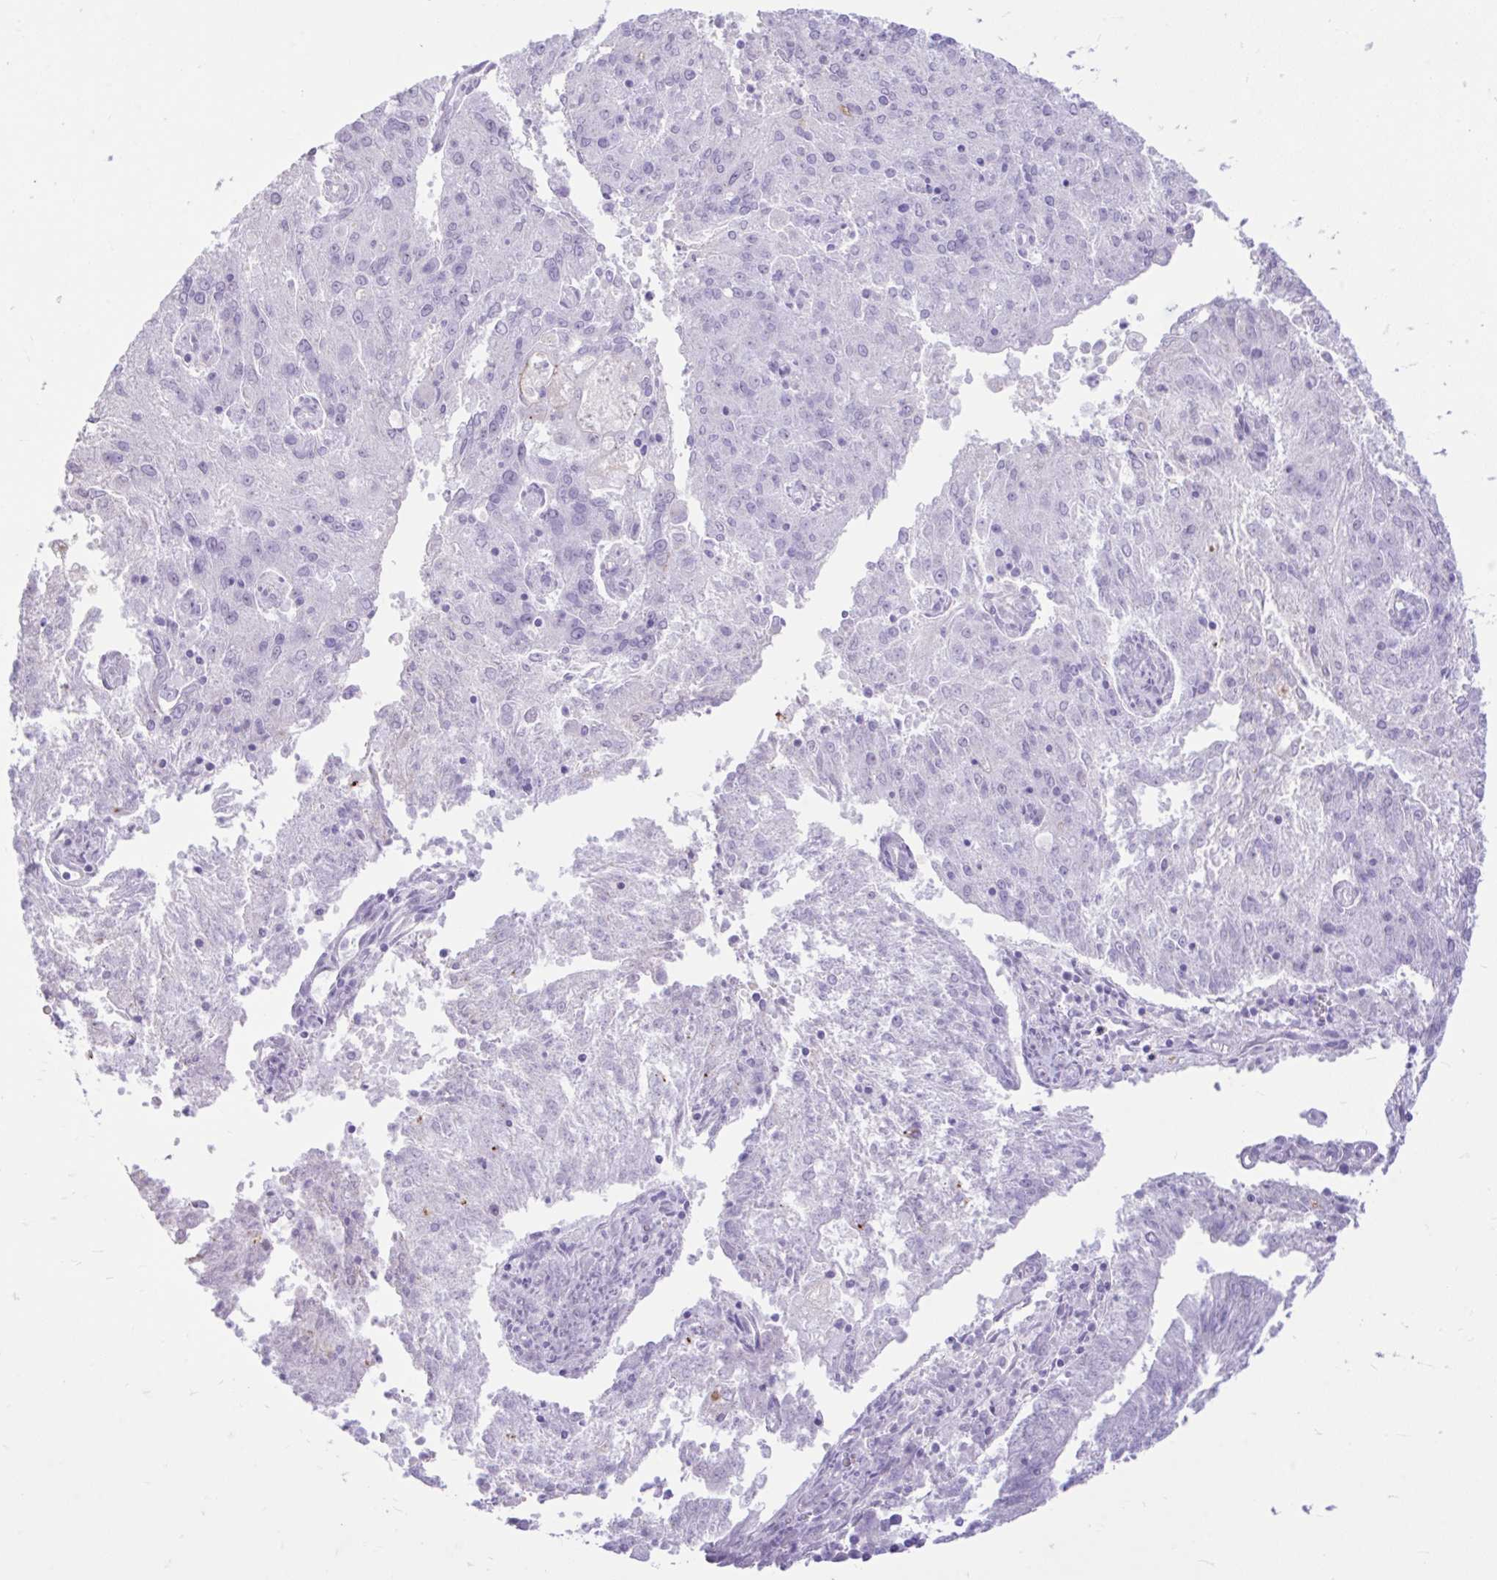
{"staining": {"intensity": "negative", "quantity": "none", "location": "none"}, "tissue": "endometrial cancer", "cell_type": "Tumor cells", "image_type": "cancer", "snomed": [{"axis": "morphology", "description": "Adenocarcinoma, NOS"}, {"axis": "topography", "description": "Endometrium"}], "caption": "An immunohistochemistry photomicrograph of adenocarcinoma (endometrial) is shown. There is no staining in tumor cells of adenocarcinoma (endometrial). (DAB immunohistochemistry (IHC), high magnification).", "gene": "REEP1", "patient": {"sex": "female", "age": 82}}